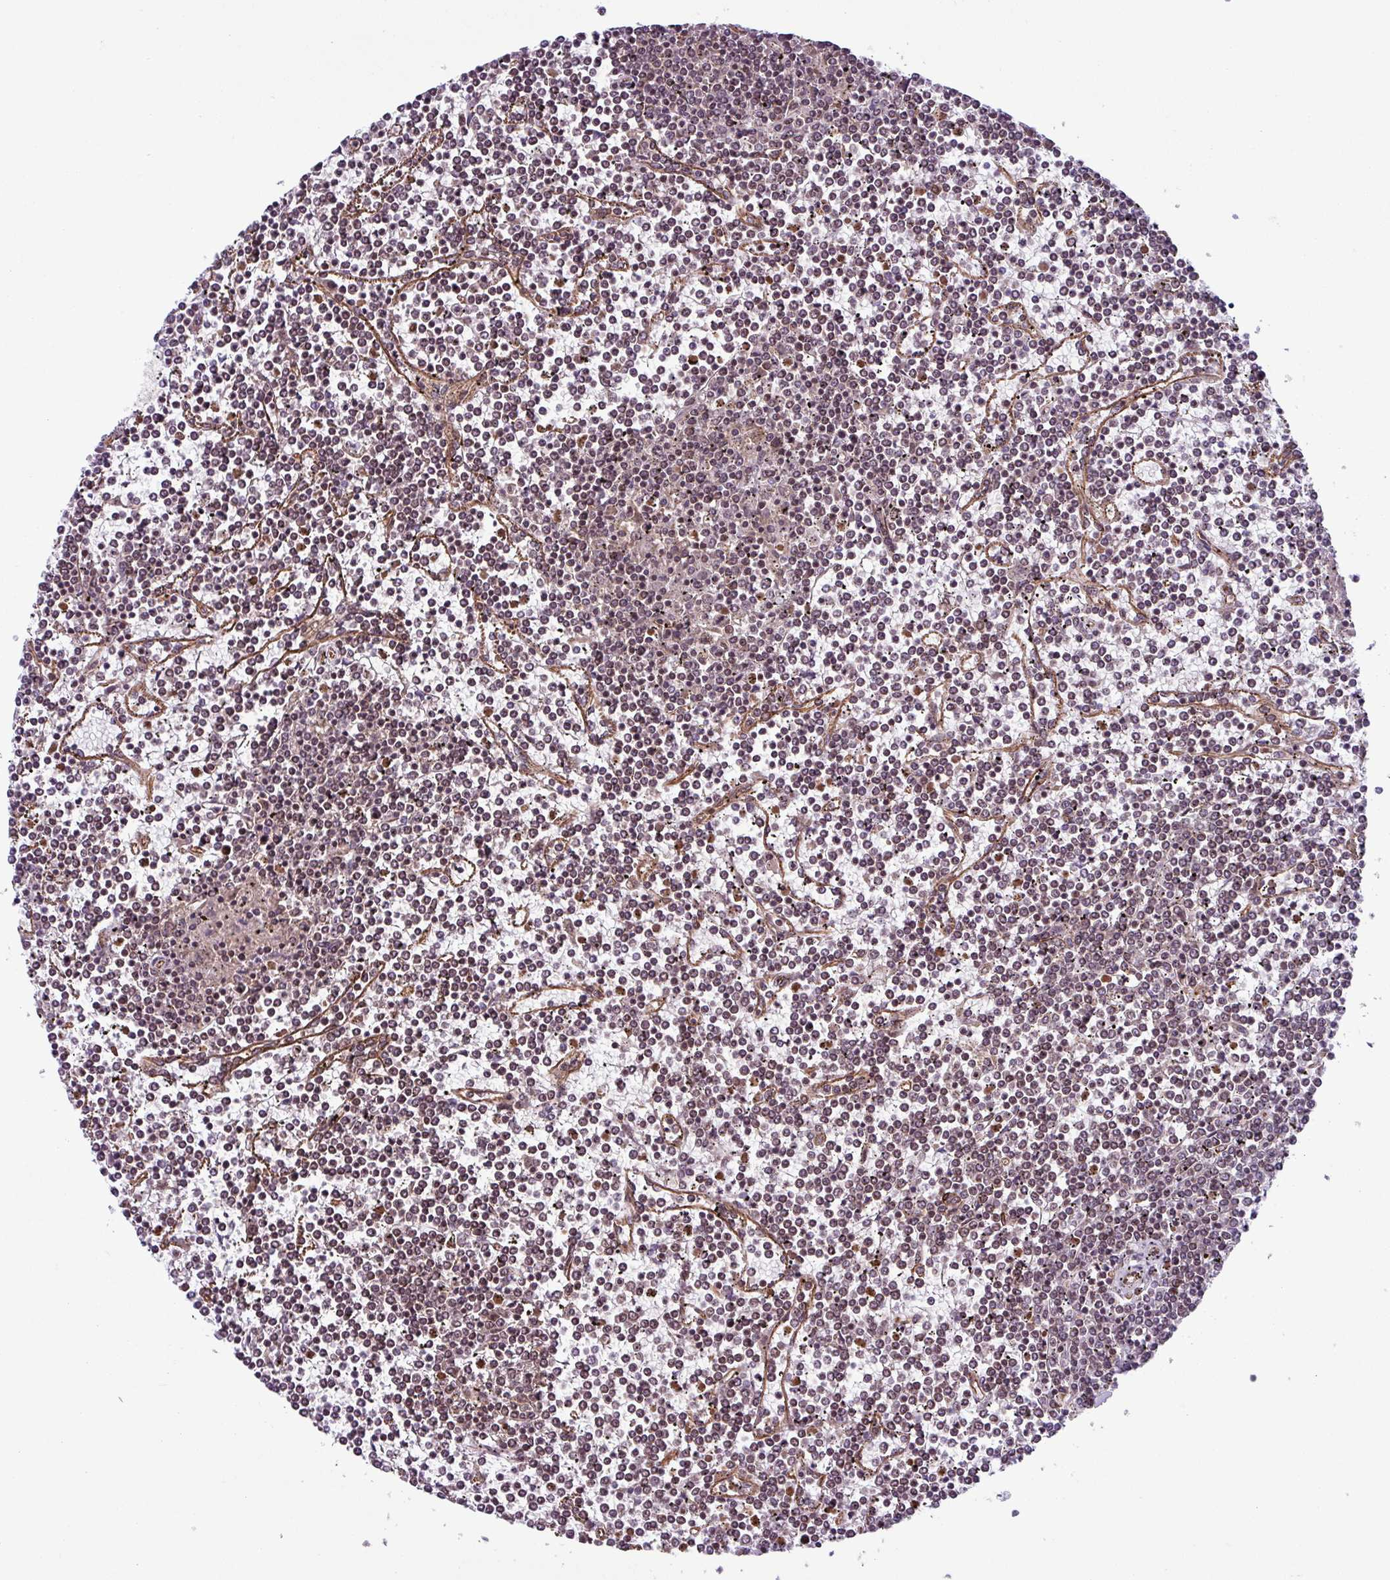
{"staining": {"intensity": "weak", "quantity": "25%-75%", "location": "nuclear"}, "tissue": "lymphoma", "cell_type": "Tumor cells", "image_type": "cancer", "snomed": [{"axis": "morphology", "description": "Malignant lymphoma, non-Hodgkin's type, Low grade"}, {"axis": "topography", "description": "Spleen"}], "caption": "Brown immunohistochemical staining in malignant lymphoma, non-Hodgkin's type (low-grade) displays weak nuclear expression in approximately 25%-75% of tumor cells.", "gene": "CHD3", "patient": {"sex": "female", "age": 19}}